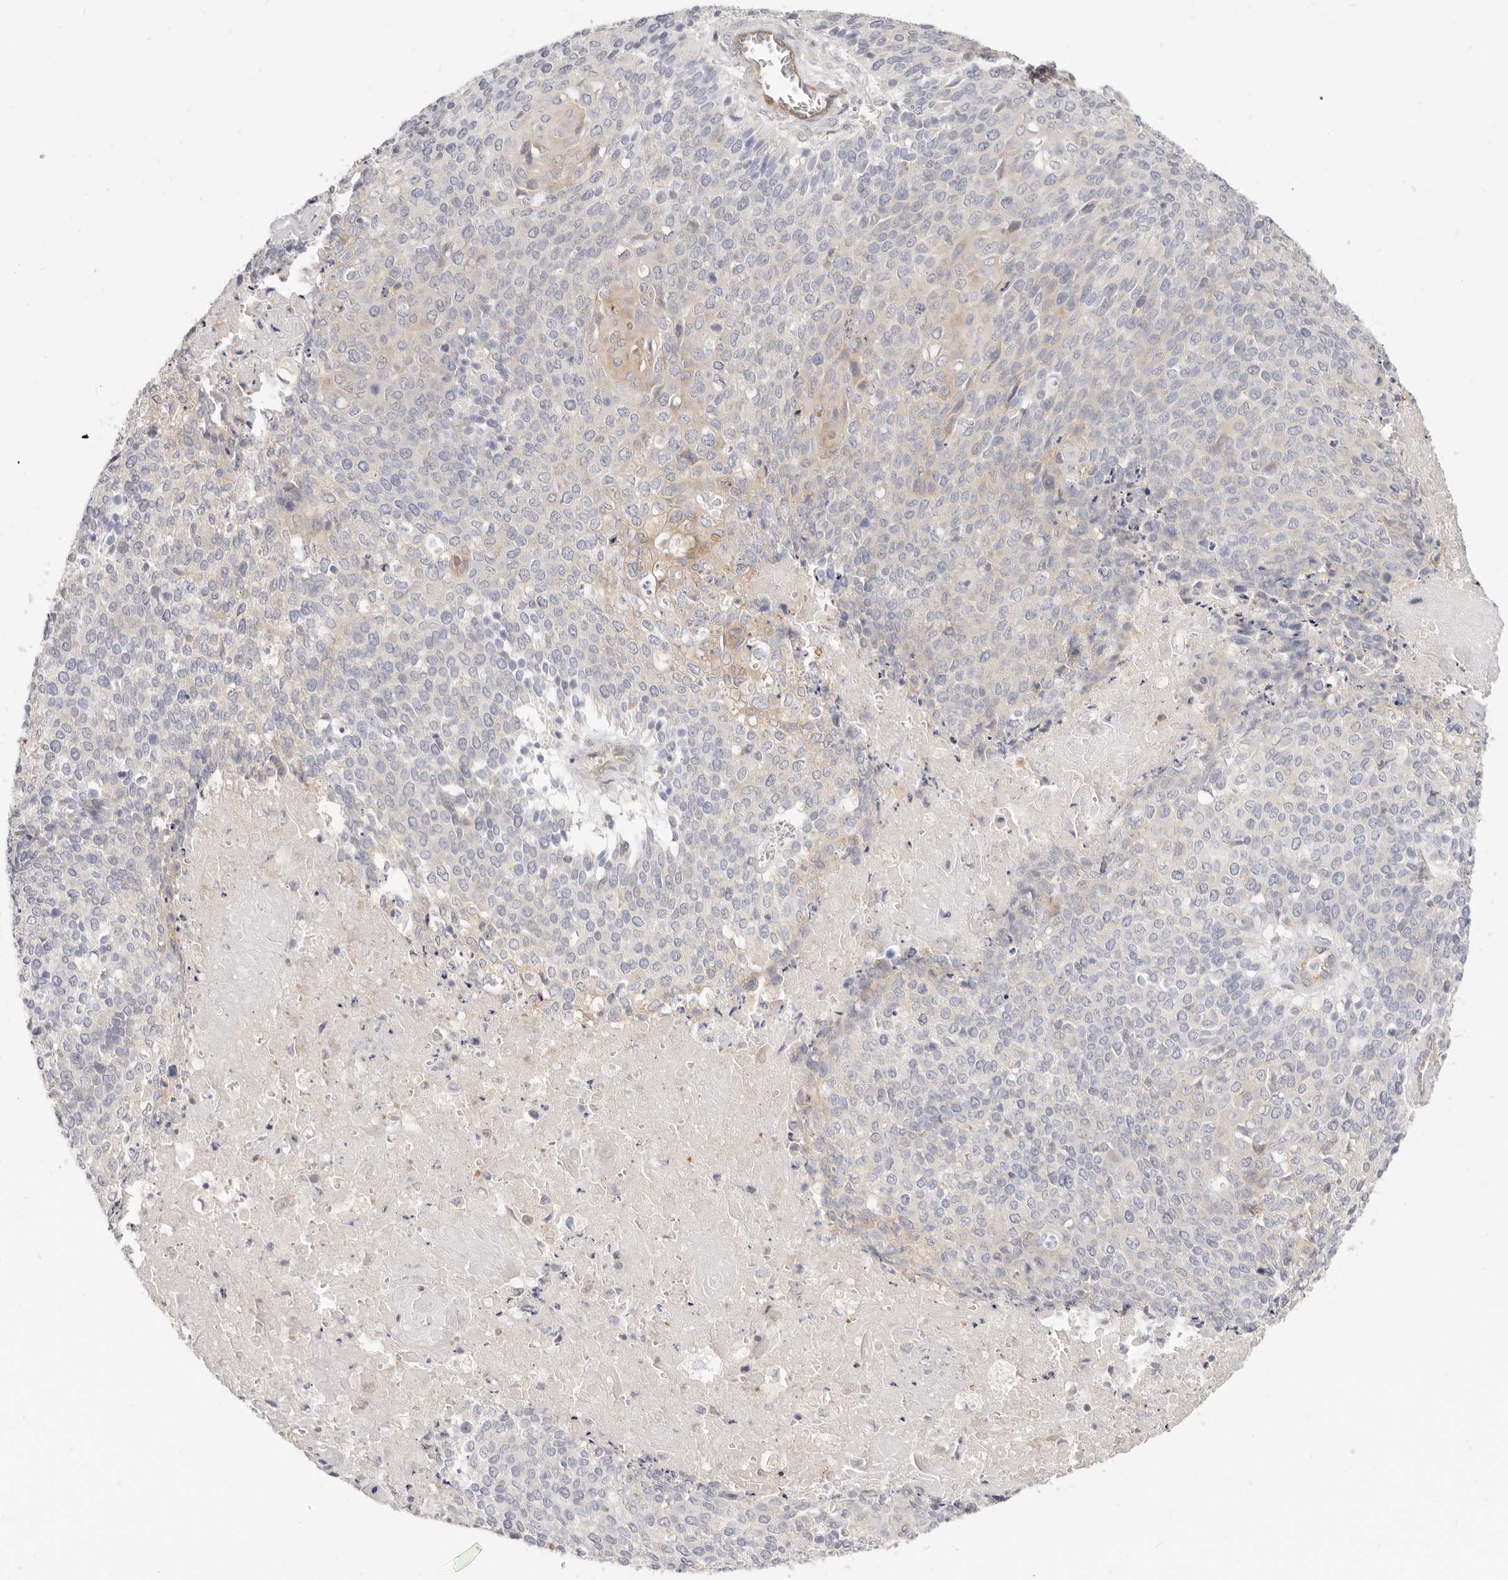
{"staining": {"intensity": "weak", "quantity": "<25%", "location": "cytoplasmic/membranous"}, "tissue": "cervical cancer", "cell_type": "Tumor cells", "image_type": "cancer", "snomed": [{"axis": "morphology", "description": "Squamous cell carcinoma, NOS"}, {"axis": "topography", "description": "Cervix"}], "caption": "High magnification brightfield microscopy of cervical squamous cell carcinoma stained with DAB (brown) and counterstained with hematoxylin (blue): tumor cells show no significant staining.", "gene": "LTB4R2", "patient": {"sex": "female", "age": 39}}